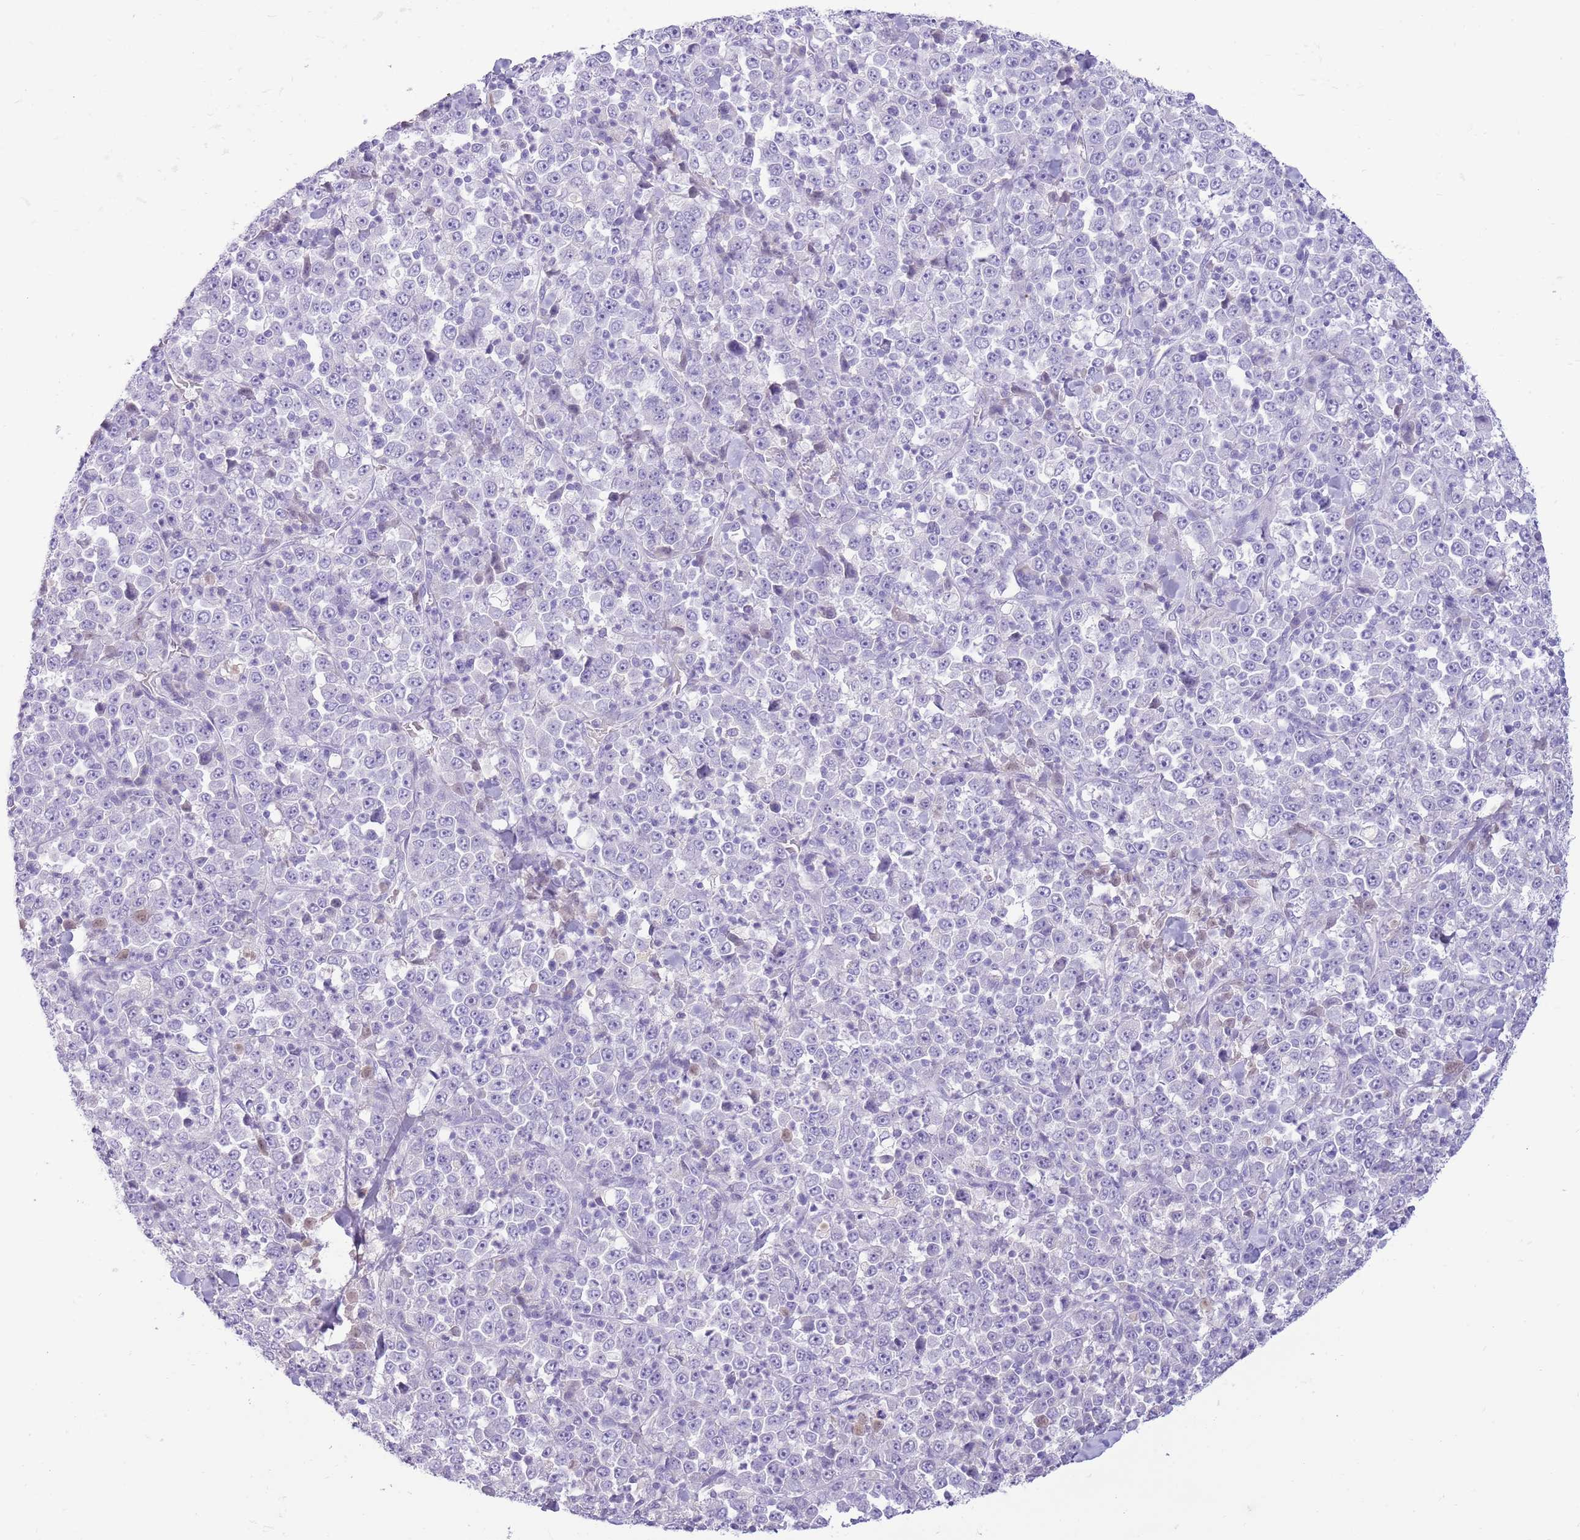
{"staining": {"intensity": "negative", "quantity": "none", "location": "none"}, "tissue": "stomach cancer", "cell_type": "Tumor cells", "image_type": "cancer", "snomed": [{"axis": "morphology", "description": "Normal tissue, NOS"}, {"axis": "morphology", "description": "Adenocarcinoma, NOS"}, {"axis": "topography", "description": "Stomach, upper"}, {"axis": "topography", "description": "Stomach"}], "caption": "A micrograph of human stomach cancer (adenocarcinoma) is negative for staining in tumor cells.", "gene": "TOX2", "patient": {"sex": "male", "age": 59}}